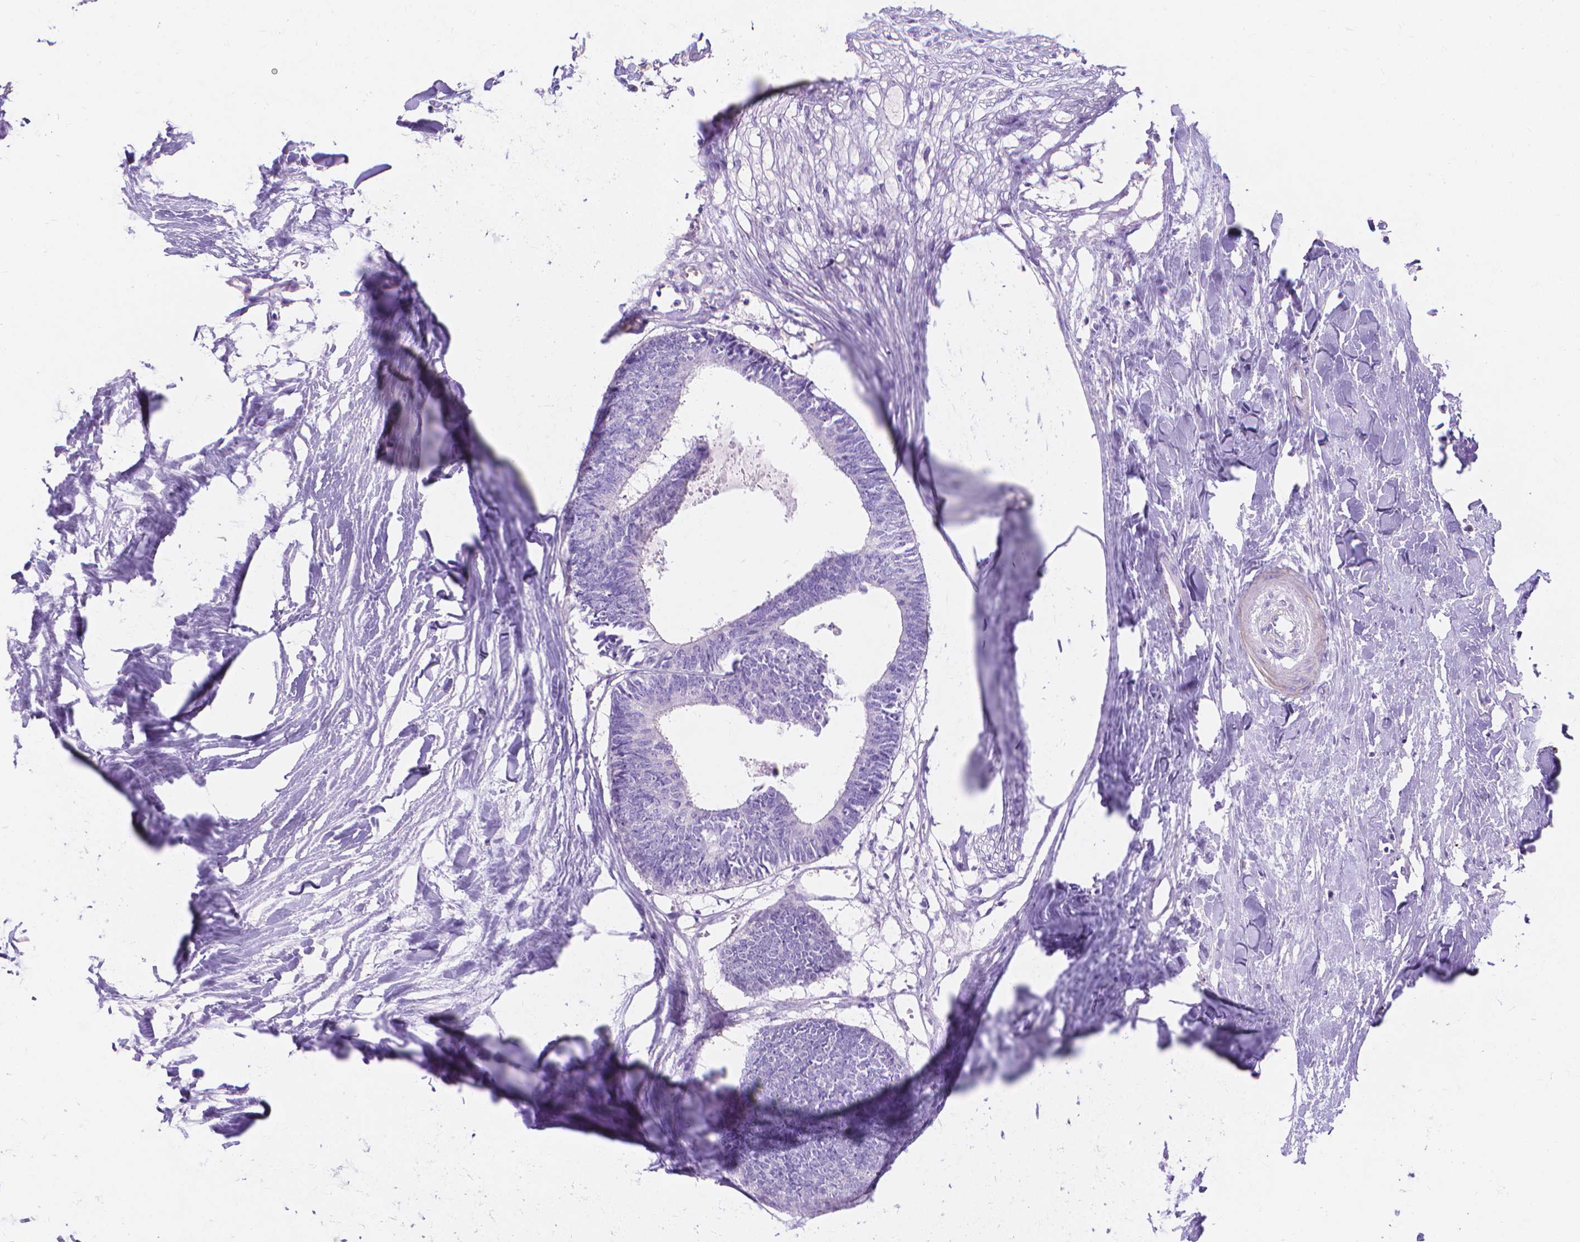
{"staining": {"intensity": "negative", "quantity": "none", "location": "none"}, "tissue": "colorectal cancer", "cell_type": "Tumor cells", "image_type": "cancer", "snomed": [{"axis": "morphology", "description": "Adenocarcinoma, NOS"}, {"axis": "topography", "description": "Colon"}, {"axis": "topography", "description": "Rectum"}], "caption": "Micrograph shows no protein expression in tumor cells of adenocarcinoma (colorectal) tissue. (Stains: DAB immunohistochemistry with hematoxylin counter stain, Microscopy: brightfield microscopy at high magnification).", "gene": "MBLAC1", "patient": {"sex": "male", "age": 57}}